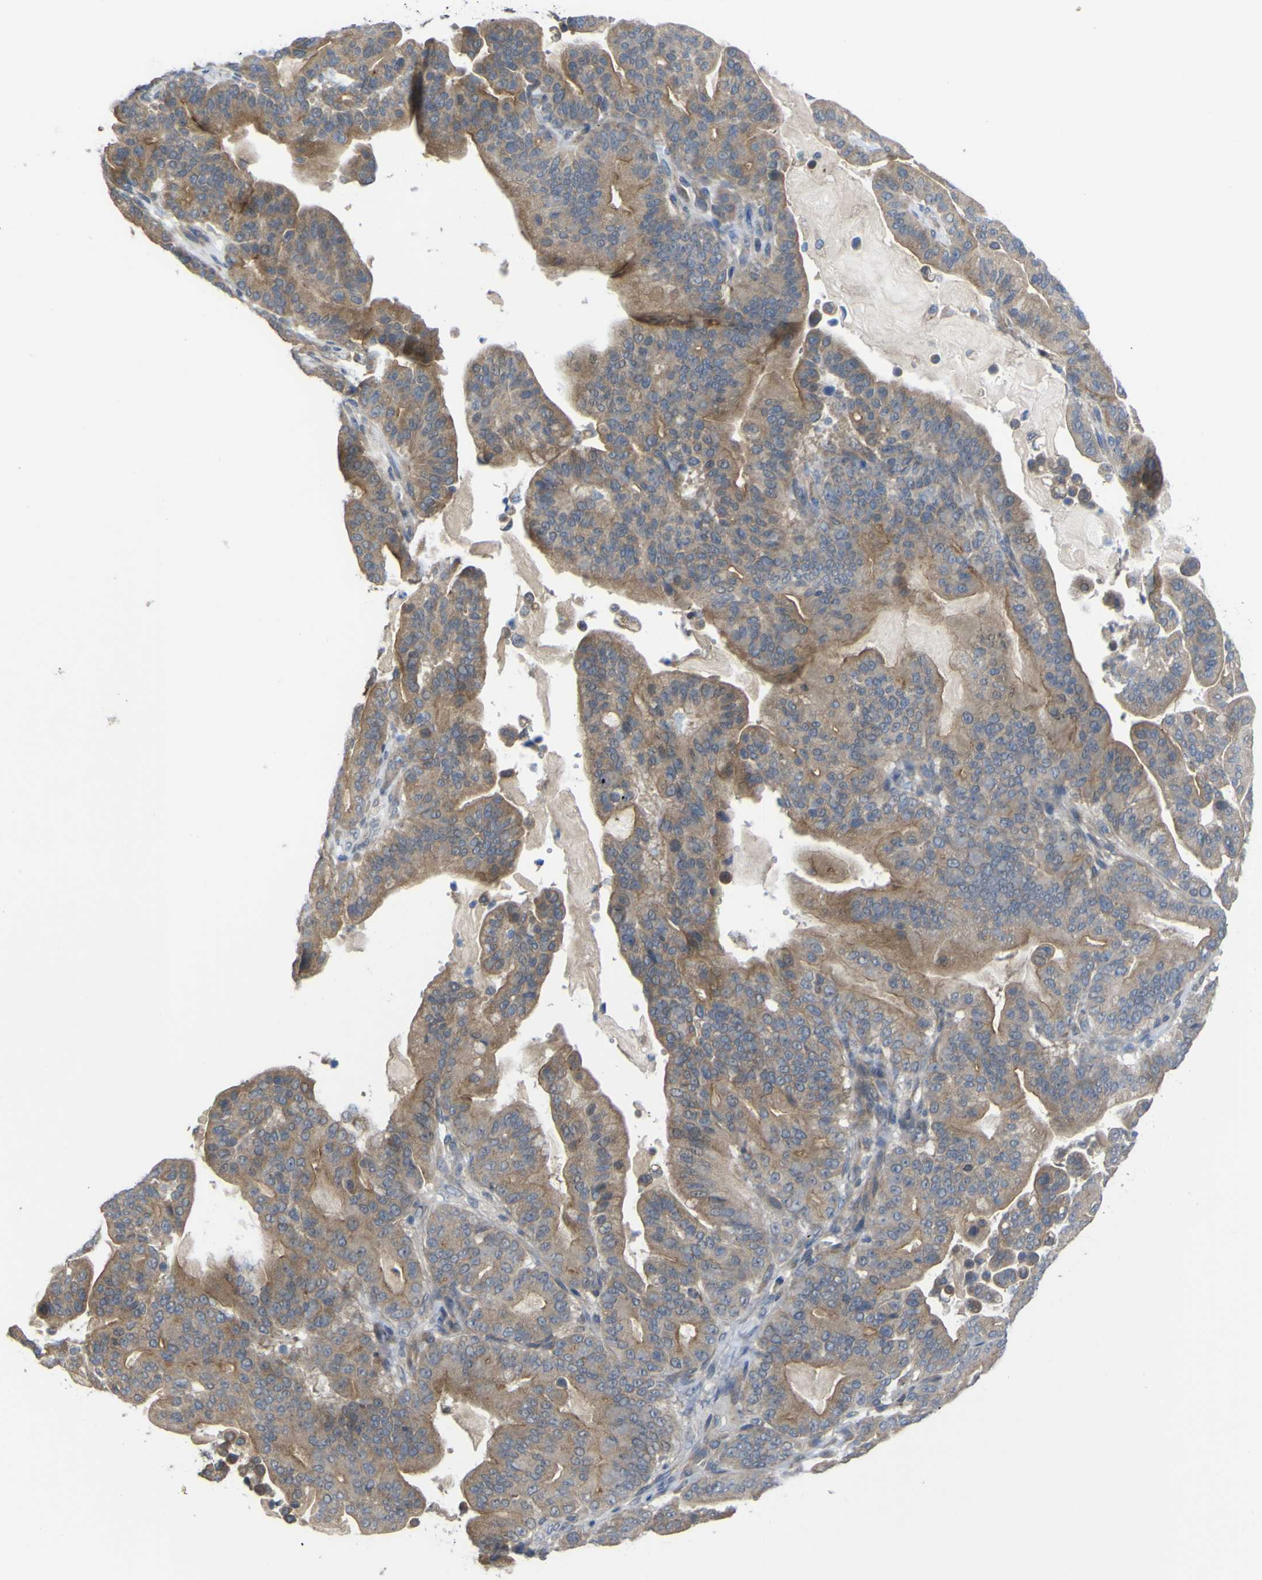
{"staining": {"intensity": "moderate", "quantity": ">75%", "location": "cytoplasmic/membranous"}, "tissue": "pancreatic cancer", "cell_type": "Tumor cells", "image_type": "cancer", "snomed": [{"axis": "morphology", "description": "Adenocarcinoma, NOS"}, {"axis": "topography", "description": "Pancreas"}], "caption": "A high-resolution histopathology image shows immunohistochemistry staining of pancreatic cancer, which demonstrates moderate cytoplasmic/membranous positivity in about >75% of tumor cells.", "gene": "TNFRSF11A", "patient": {"sex": "male", "age": 63}}